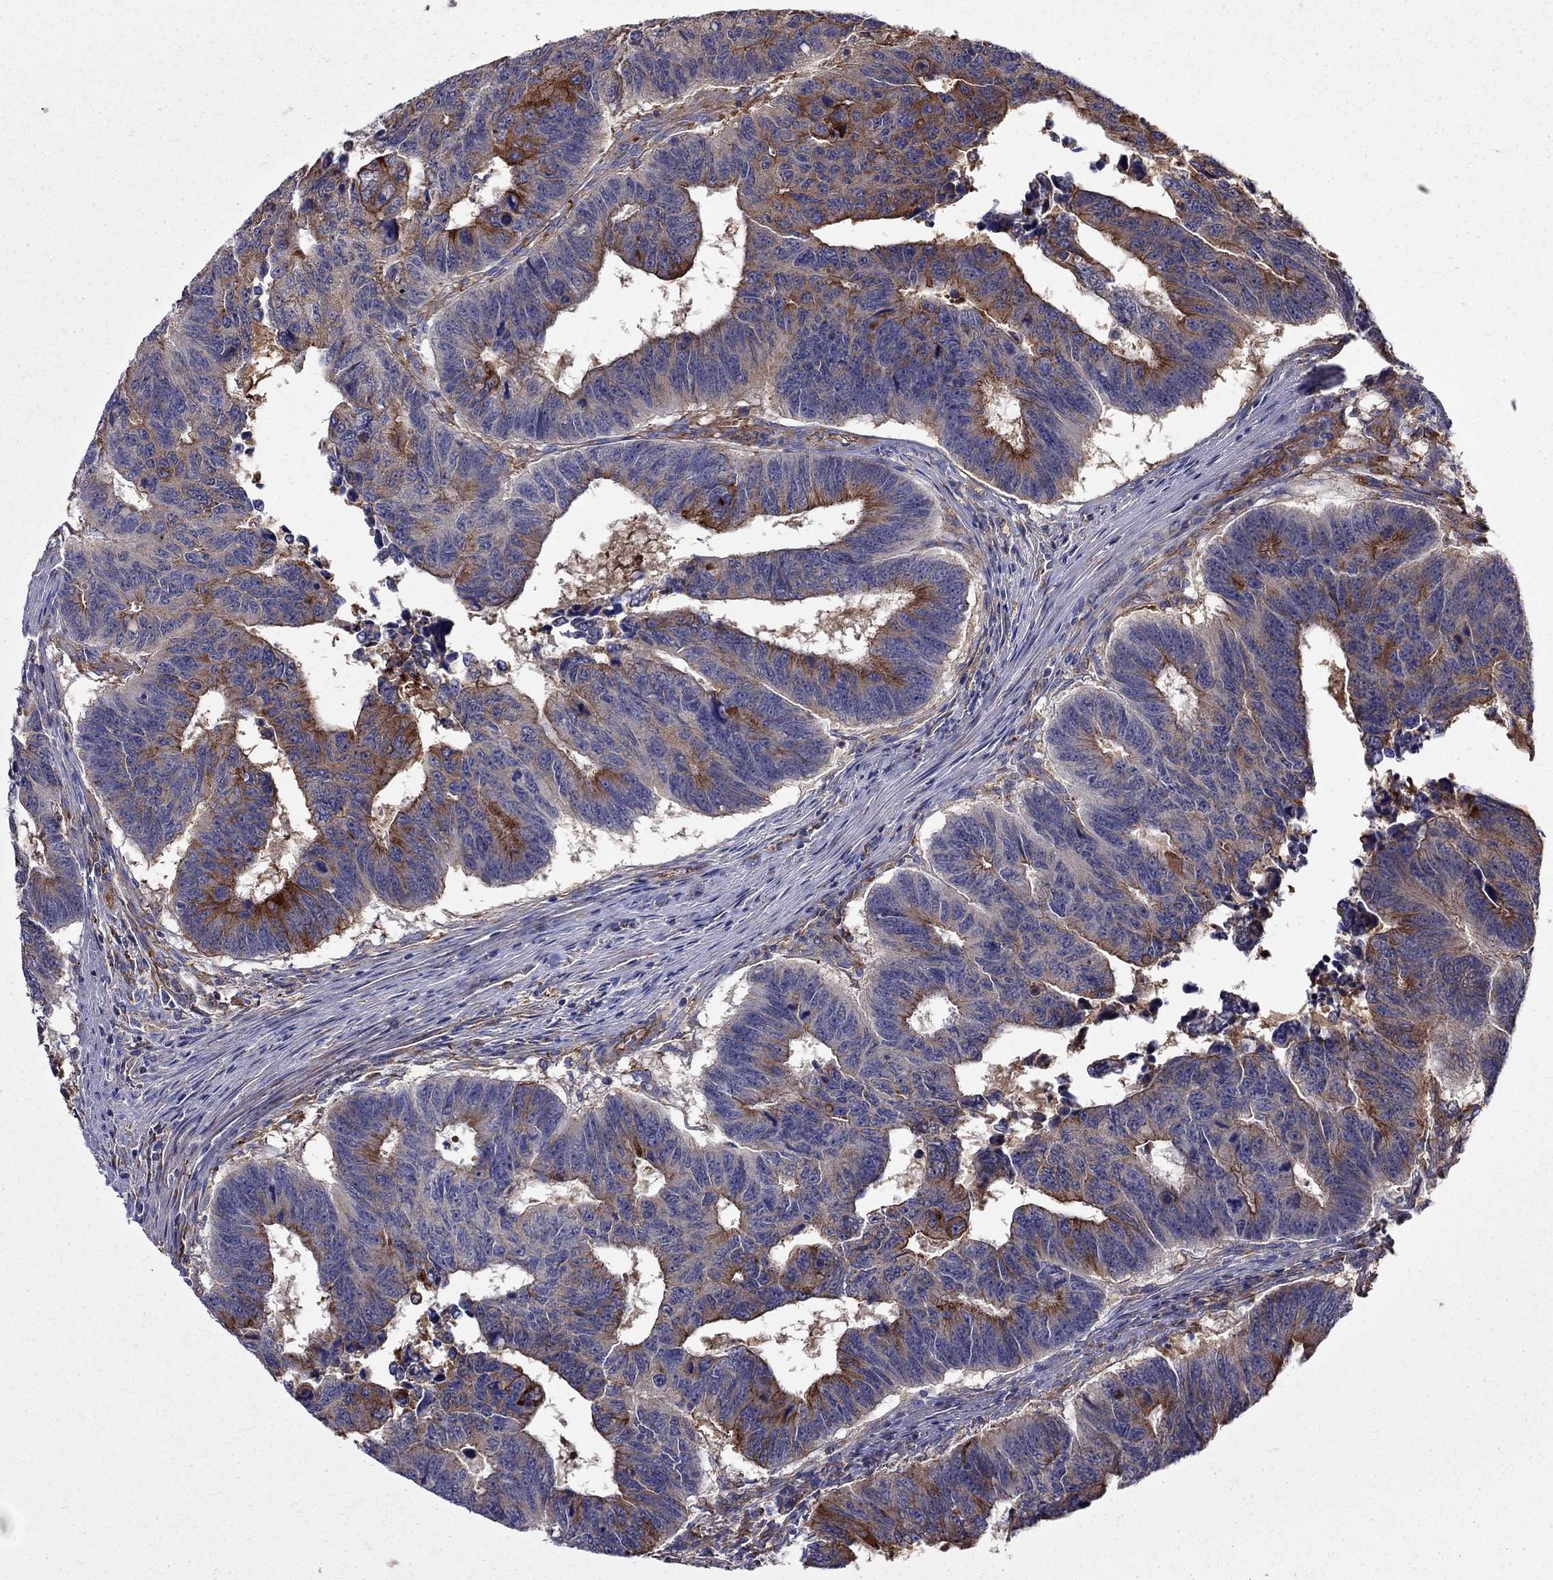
{"staining": {"intensity": "strong", "quantity": "<25%", "location": "cytoplasmic/membranous"}, "tissue": "colorectal cancer", "cell_type": "Tumor cells", "image_type": "cancer", "snomed": [{"axis": "morphology", "description": "Adenocarcinoma, NOS"}, {"axis": "topography", "description": "Rectum"}], "caption": "Immunohistochemical staining of human adenocarcinoma (colorectal) reveals medium levels of strong cytoplasmic/membranous positivity in approximately <25% of tumor cells.", "gene": "EIF4E3", "patient": {"sex": "female", "age": 85}}